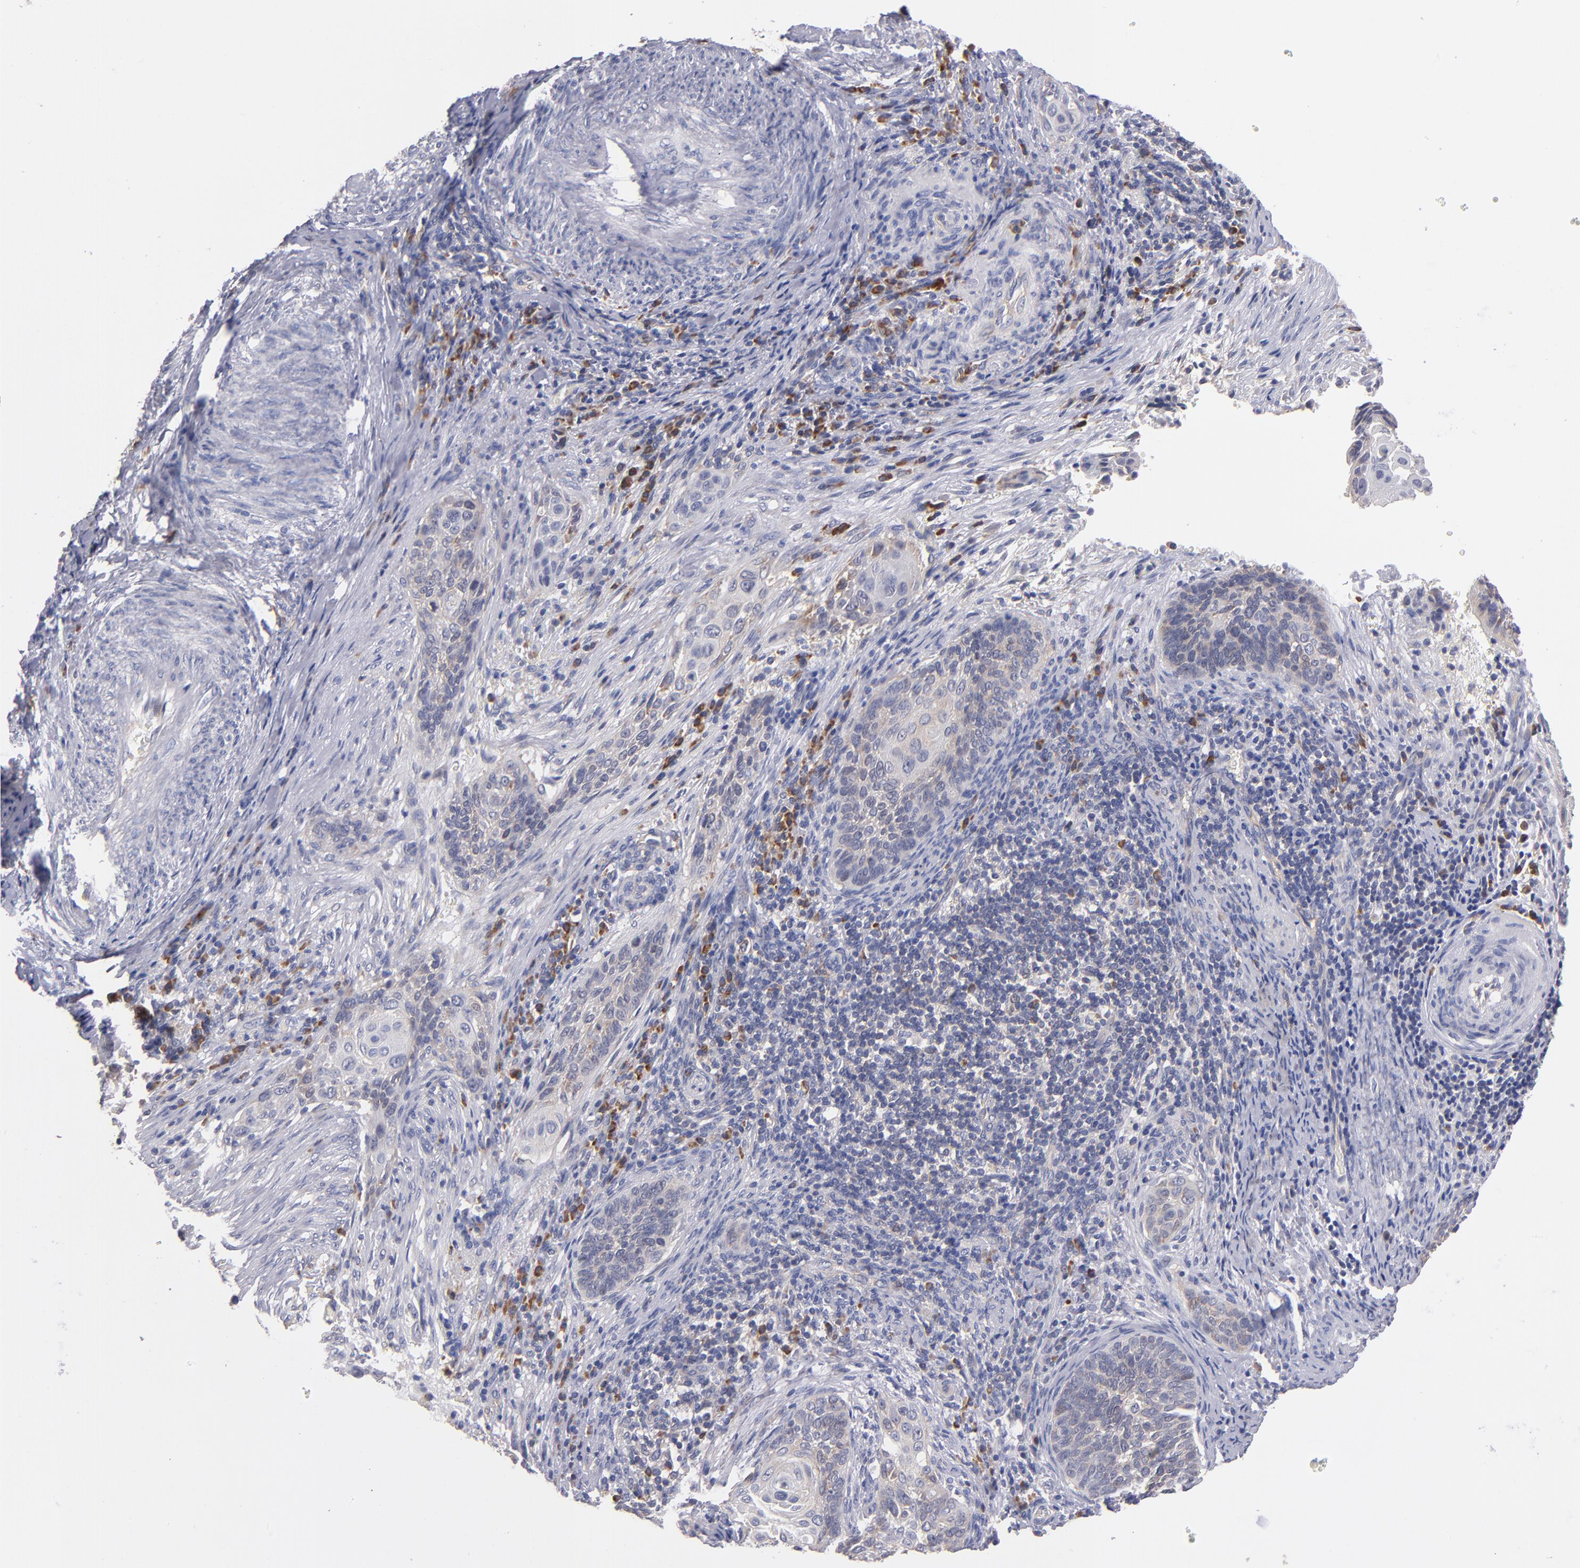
{"staining": {"intensity": "weak", "quantity": "25%-75%", "location": "cytoplasmic/membranous"}, "tissue": "cervical cancer", "cell_type": "Tumor cells", "image_type": "cancer", "snomed": [{"axis": "morphology", "description": "Squamous cell carcinoma, NOS"}, {"axis": "topography", "description": "Cervix"}], "caption": "DAB immunohistochemical staining of human cervical cancer reveals weak cytoplasmic/membranous protein positivity in approximately 25%-75% of tumor cells.", "gene": "EIF3L", "patient": {"sex": "female", "age": 33}}